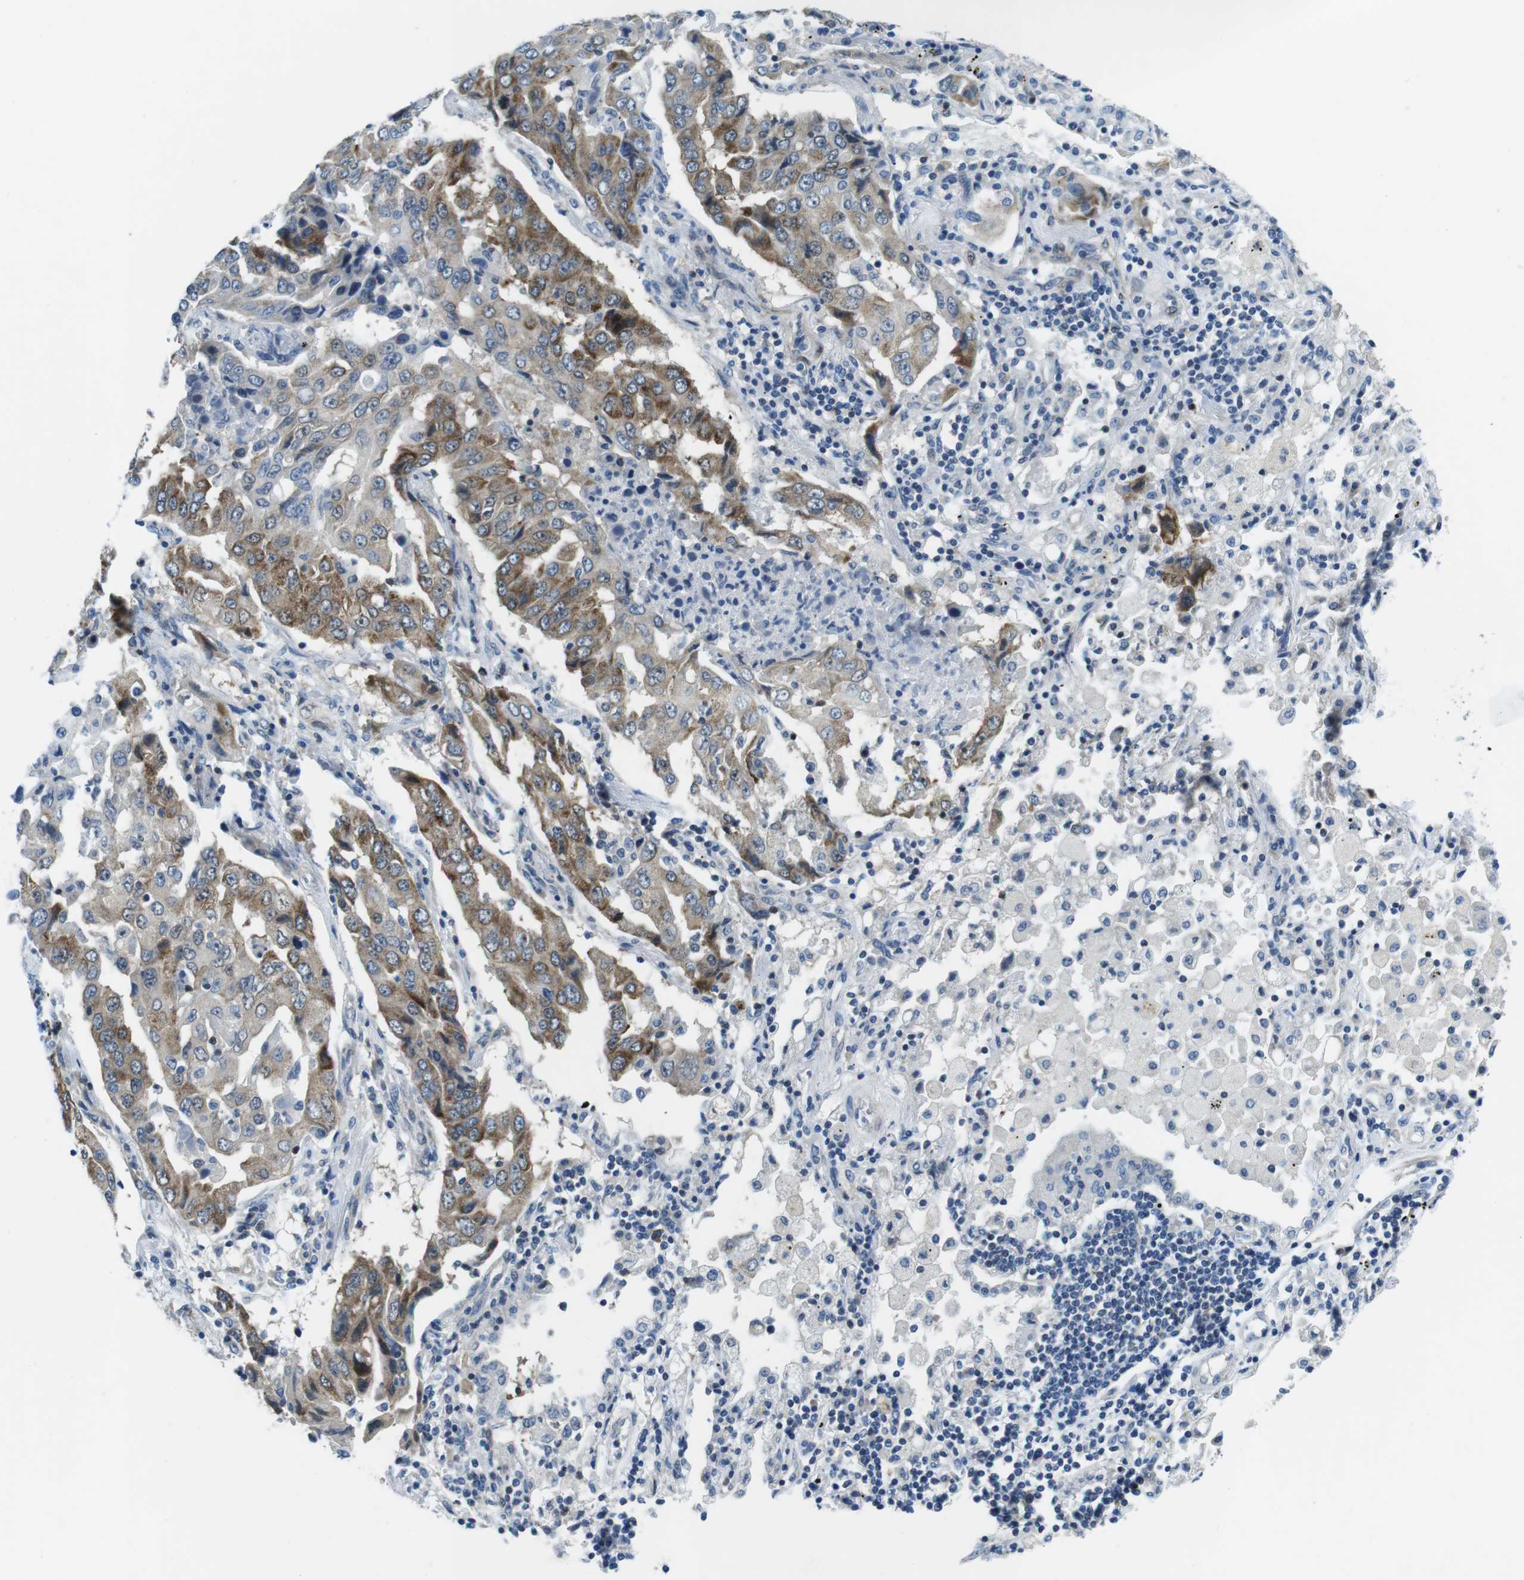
{"staining": {"intensity": "moderate", "quantity": ">75%", "location": "cytoplasmic/membranous"}, "tissue": "lung cancer", "cell_type": "Tumor cells", "image_type": "cancer", "snomed": [{"axis": "morphology", "description": "Adenocarcinoma, NOS"}, {"axis": "topography", "description": "Lung"}], "caption": "Moderate cytoplasmic/membranous protein positivity is present in approximately >75% of tumor cells in lung adenocarcinoma.", "gene": "PHLDA1", "patient": {"sex": "female", "age": 65}}